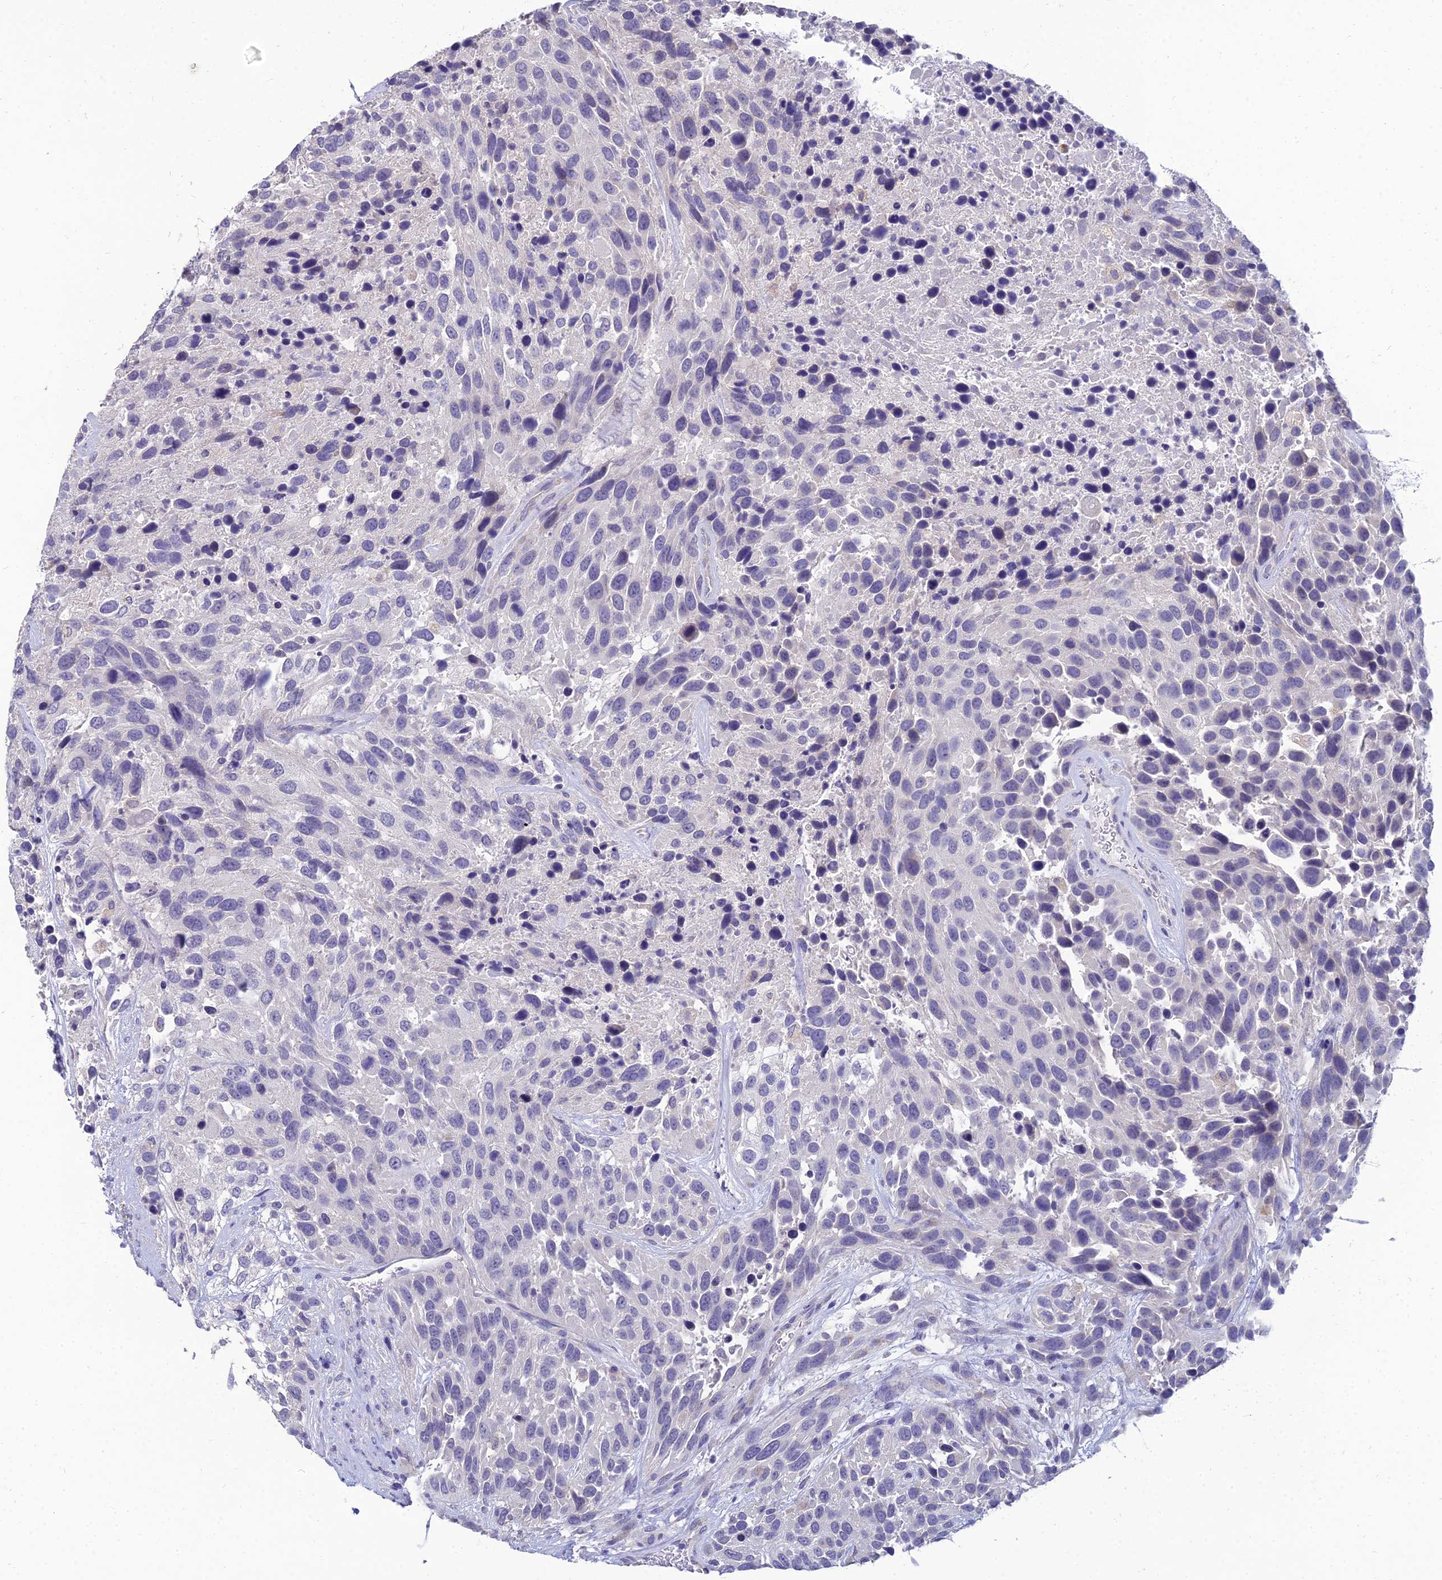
{"staining": {"intensity": "negative", "quantity": "none", "location": "none"}, "tissue": "urothelial cancer", "cell_type": "Tumor cells", "image_type": "cancer", "snomed": [{"axis": "morphology", "description": "Urothelial carcinoma, High grade"}, {"axis": "topography", "description": "Urinary bladder"}], "caption": "Histopathology image shows no significant protein staining in tumor cells of urothelial carcinoma (high-grade).", "gene": "NPY", "patient": {"sex": "female", "age": 70}}